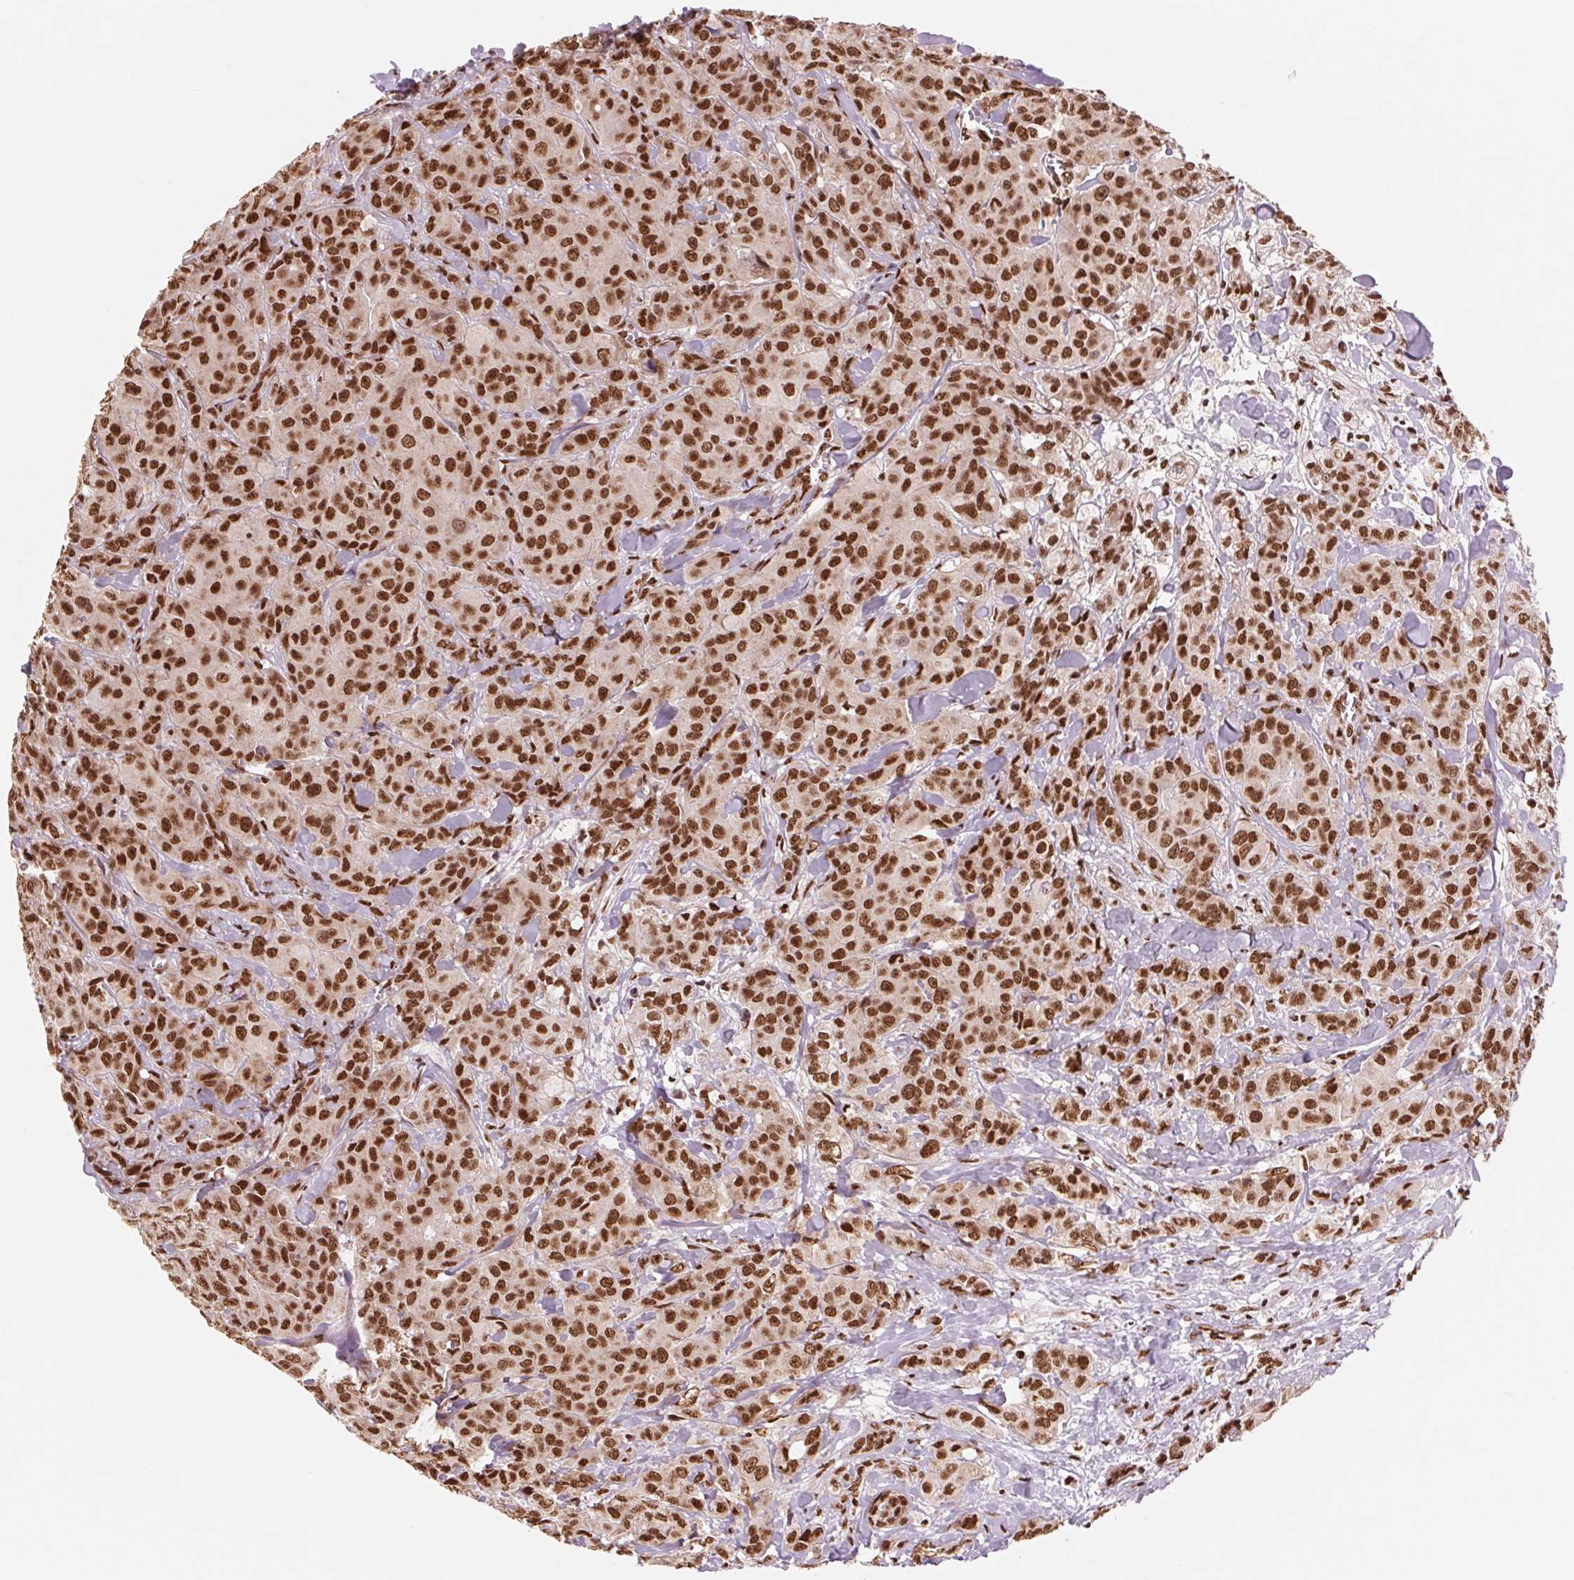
{"staining": {"intensity": "strong", "quantity": ">75%", "location": "nuclear"}, "tissue": "breast cancer", "cell_type": "Tumor cells", "image_type": "cancer", "snomed": [{"axis": "morphology", "description": "Normal tissue, NOS"}, {"axis": "morphology", "description": "Duct carcinoma"}, {"axis": "topography", "description": "Breast"}], "caption": "Immunohistochemical staining of breast cancer shows high levels of strong nuclear protein positivity in about >75% of tumor cells. Immunohistochemistry stains the protein in brown and the nuclei are stained blue.", "gene": "TTLL9", "patient": {"sex": "female", "age": 43}}